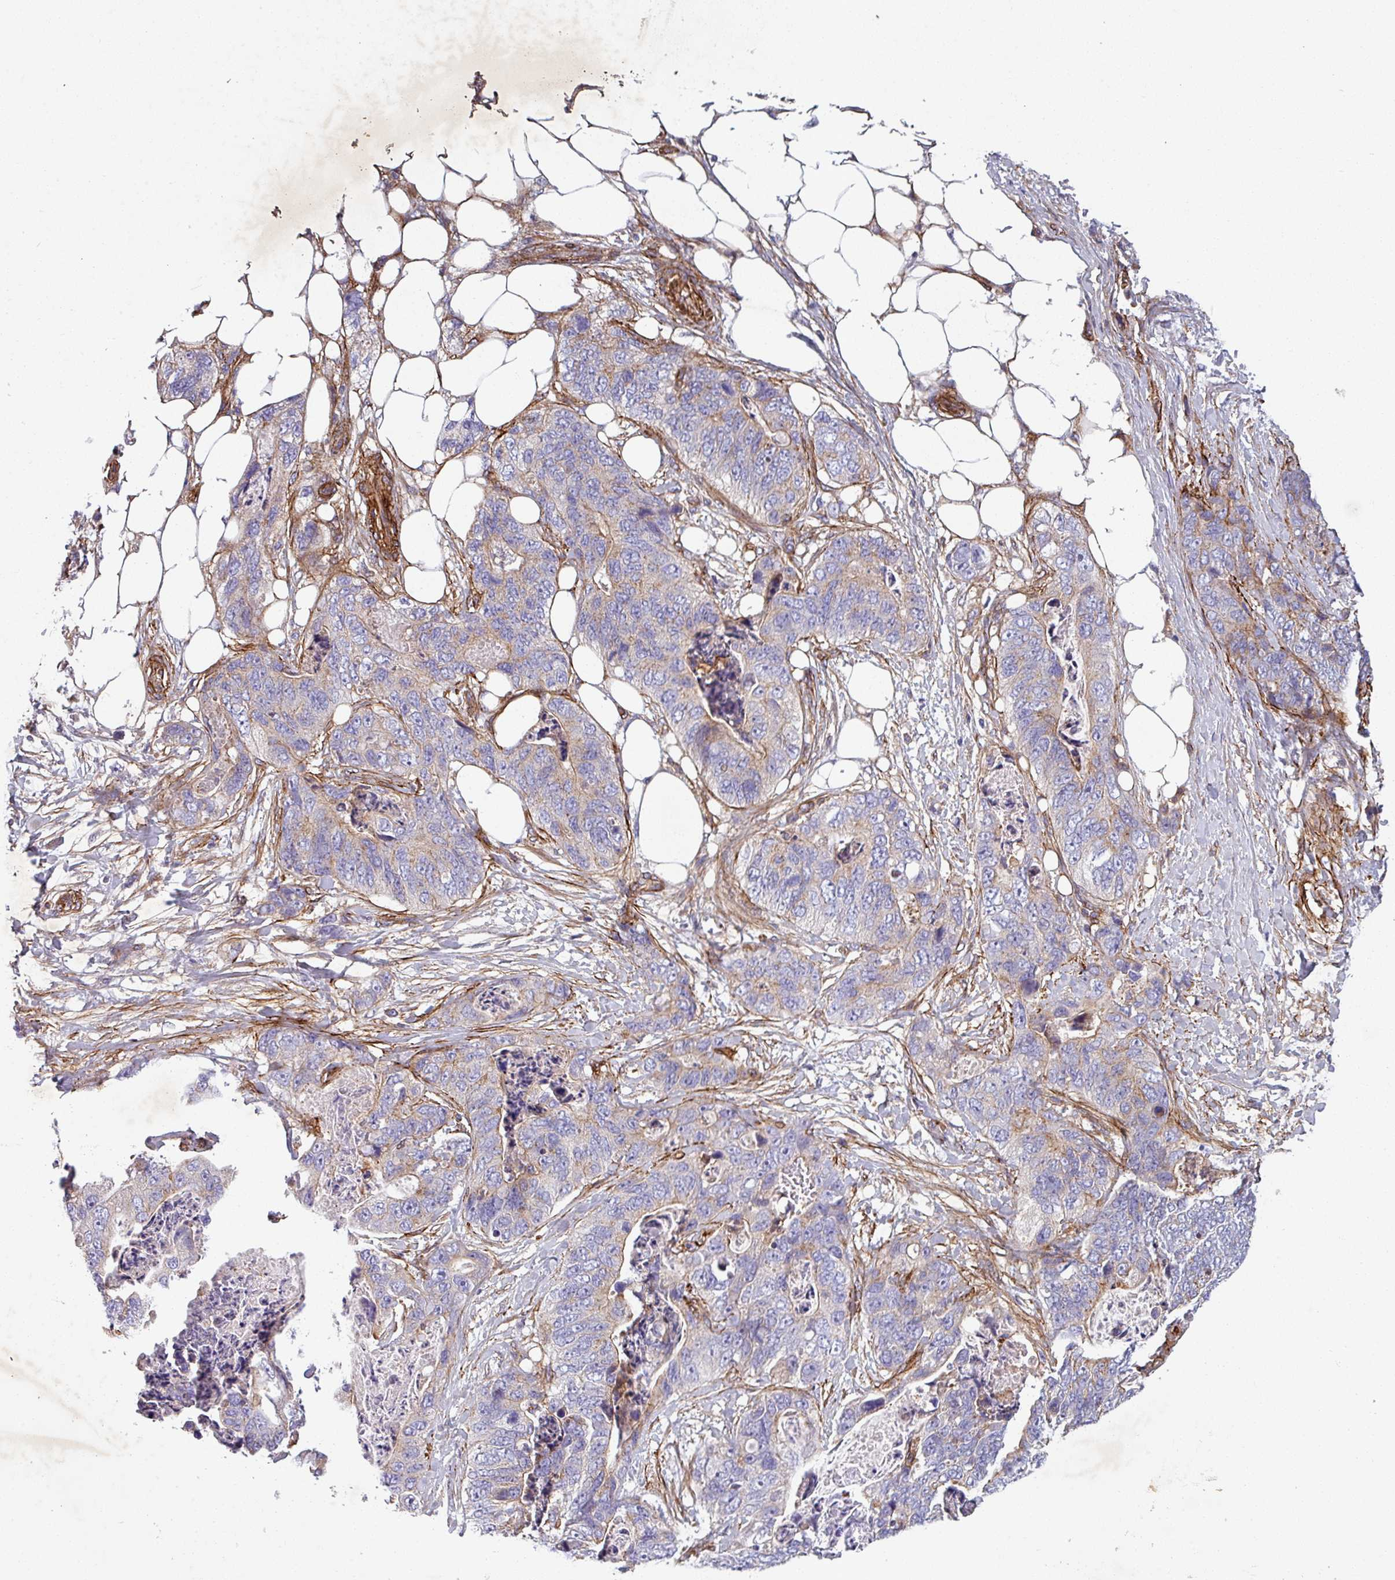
{"staining": {"intensity": "weak", "quantity": "25%-75%", "location": "cytoplasmic/membranous"}, "tissue": "stomach cancer", "cell_type": "Tumor cells", "image_type": "cancer", "snomed": [{"axis": "morphology", "description": "Adenocarcinoma, NOS"}, {"axis": "topography", "description": "Stomach"}], "caption": "A micrograph showing weak cytoplasmic/membranous staining in approximately 25%-75% of tumor cells in stomach cancer, as visualized by brown immunohistochemical staining.", "gene": "ATP2C2", "patient": {"sex": "female", "age": 89}}